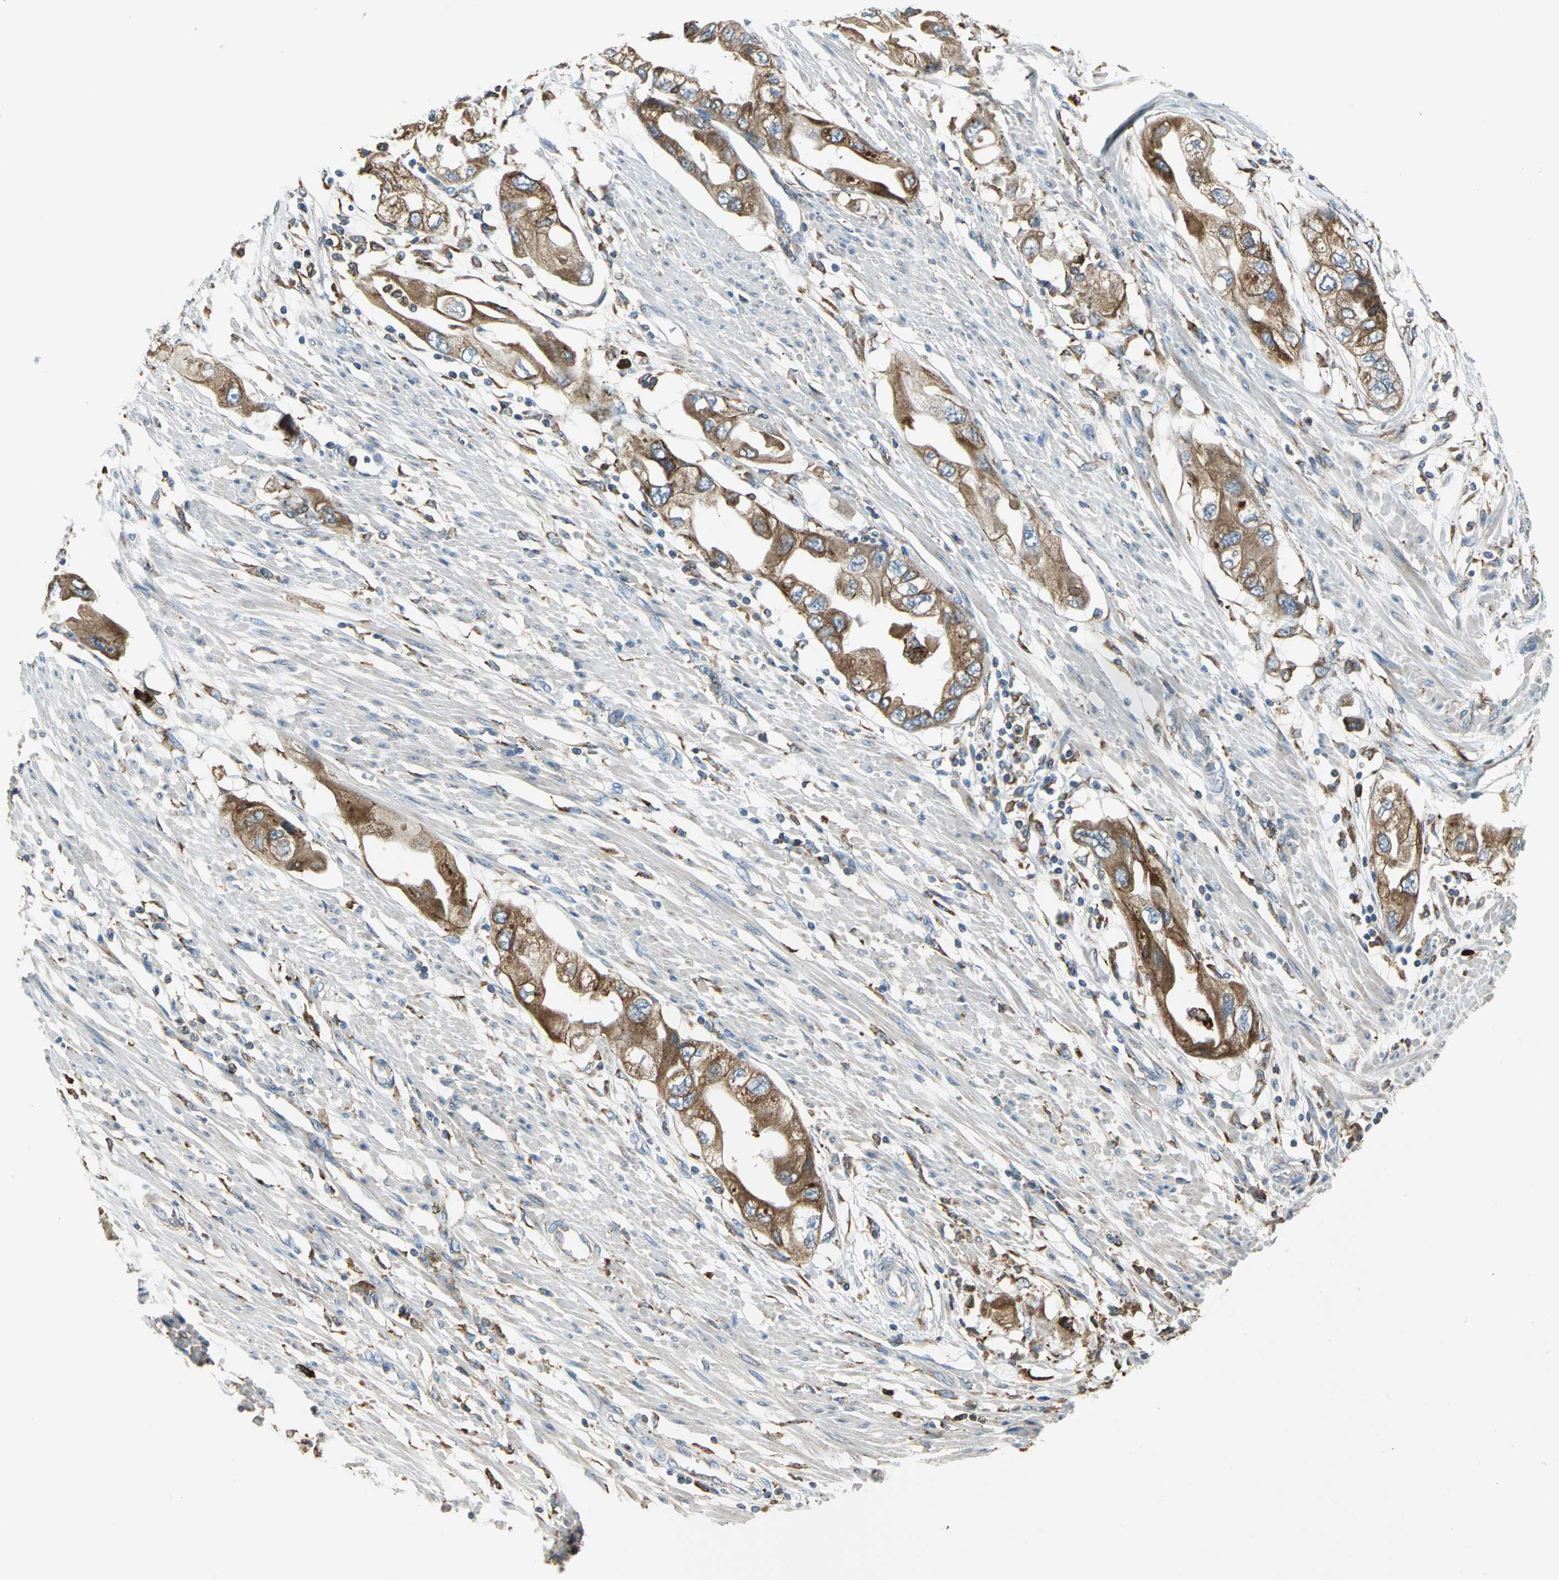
{"staining": {"intensity": "moderate", "quantity": ">75%", "location": "cytoplasmic/membranous"}, "tissue": "endometrial cancer", "cell_type": "Tumor cells", "image_type": "cancer", "snomed": [{"axis": "morphology", "description": "Adenocarcinoma, NOS"}, {"axis": "topography", "description": "Endometrium"}], "caption": "Moderate cytoplasmic/membranous protein staining is identified in approximately >75% of tumor cells in endometrial cancer.", "gene": "SDF2L1", "patient": {"sex": "female", "age": 67}}